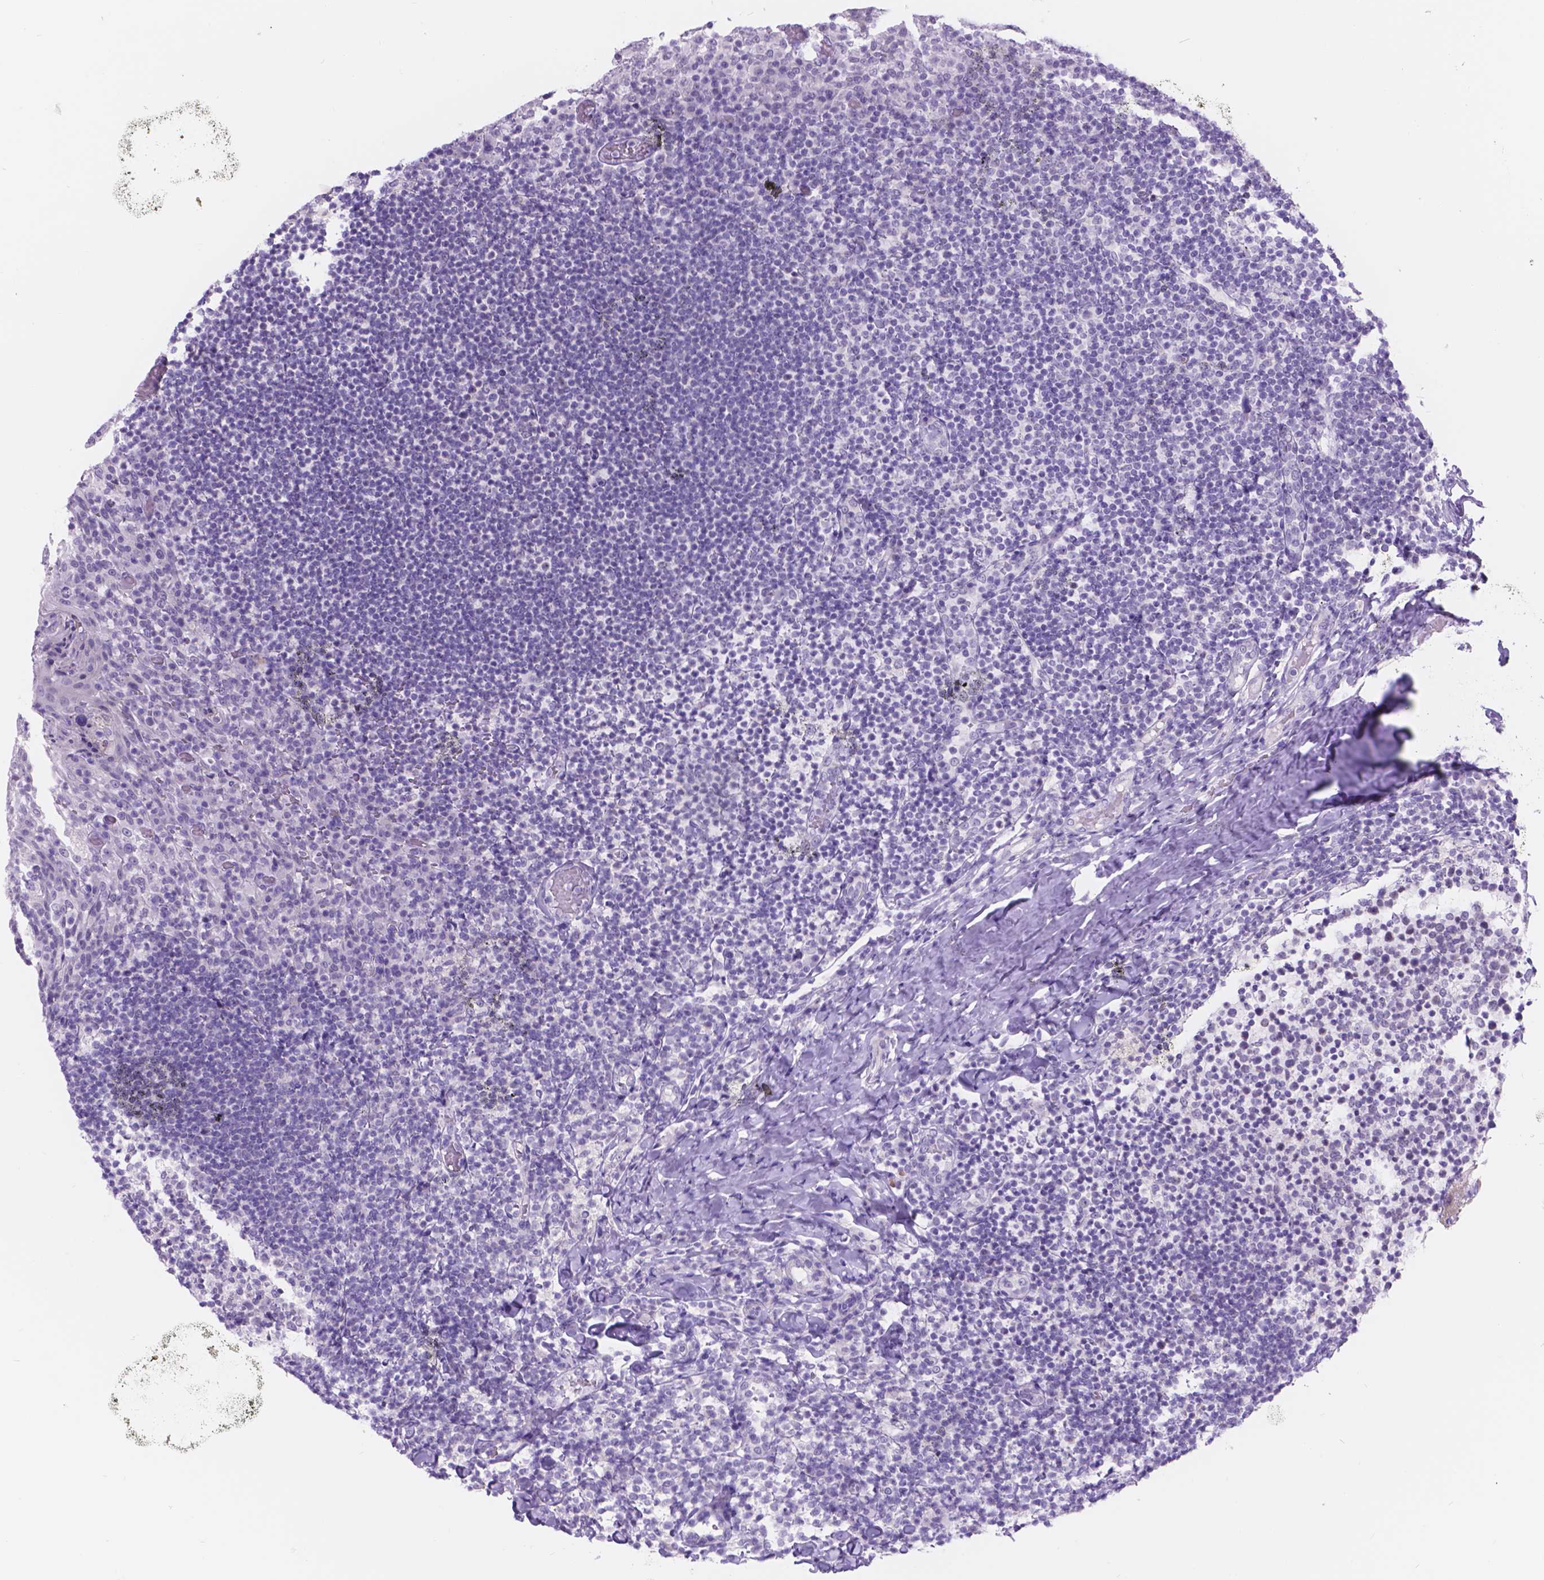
{"staining": {"intensity": "negative", "quantity": "none", "location": "none"}, "tissue": "tonsil", "cell_type": "Germinal center cells", "image_type": "normal", "snomed": [{"axis": "morphology", "description": "Normal tissue, NOS"}, {"axis": "topography", "description": "Tonsil"}], "caption": "IHC micrograph of normal tonsil: tonsil stained with DAB shows no significant protein staining in germinal center cells.", "gene": "DCC", "patient": {"sex": "female", "age": 10}}